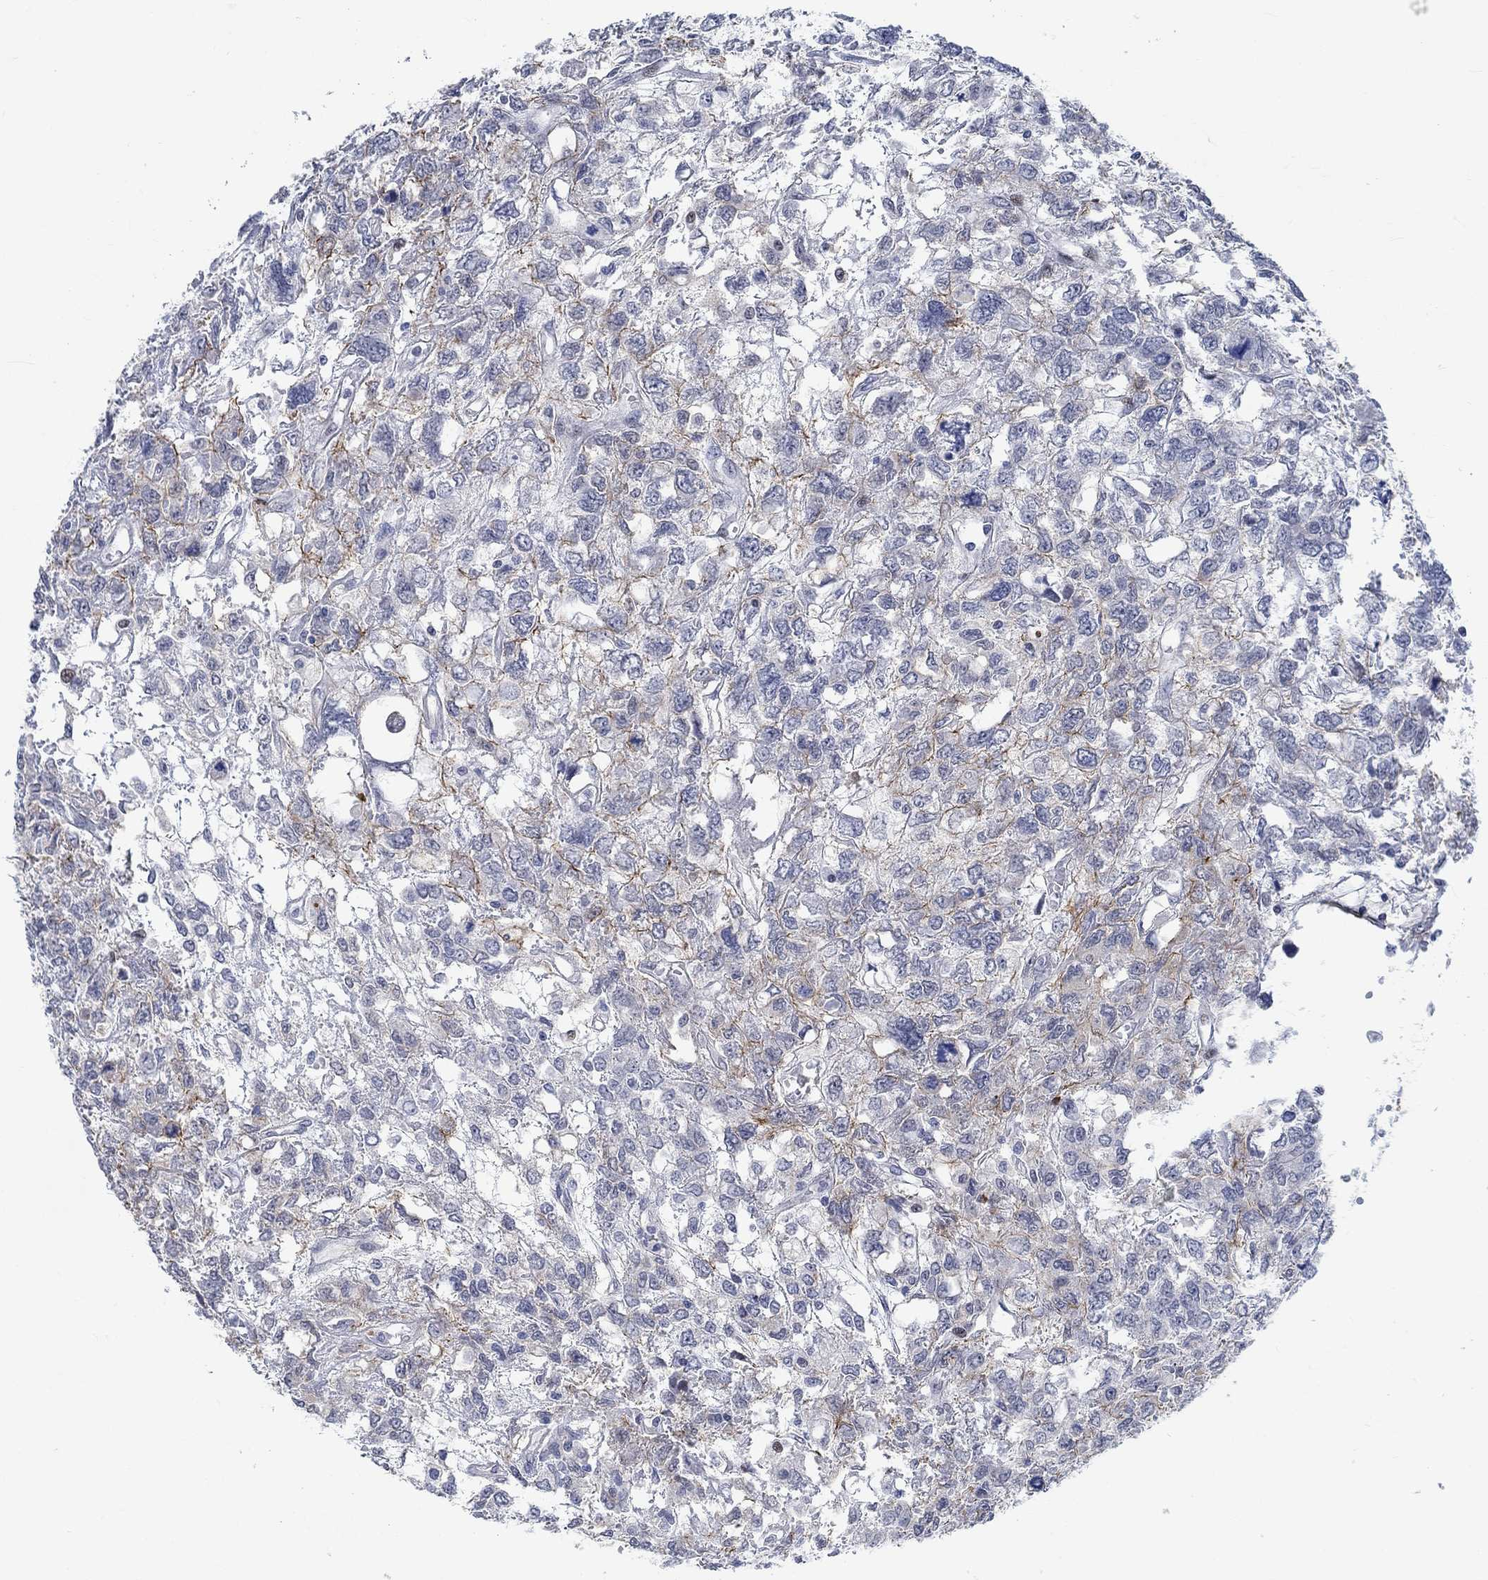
{"staining": {"intensity": "moderate", "quantity": "<25%", "location": "cytoplasmic/membranous"}, "tissue": "testis cancer", "cell_type": "Tumor cells", "image_type": "cancer", "snomed": [{"axis": "morphology", "description": "Seminoma, NOS"}, {"axis": "topography", "description": "Testis"}], "caption": "An image of human testis cancer stained for a protein shows moderate cytoplasmic/membranous brown staining in tumor cells. Ihc stains the protein in brown and the nuclei are stained blue.", "gene": "KCNH8", "patient": {"sex": "male", "age": 52}}